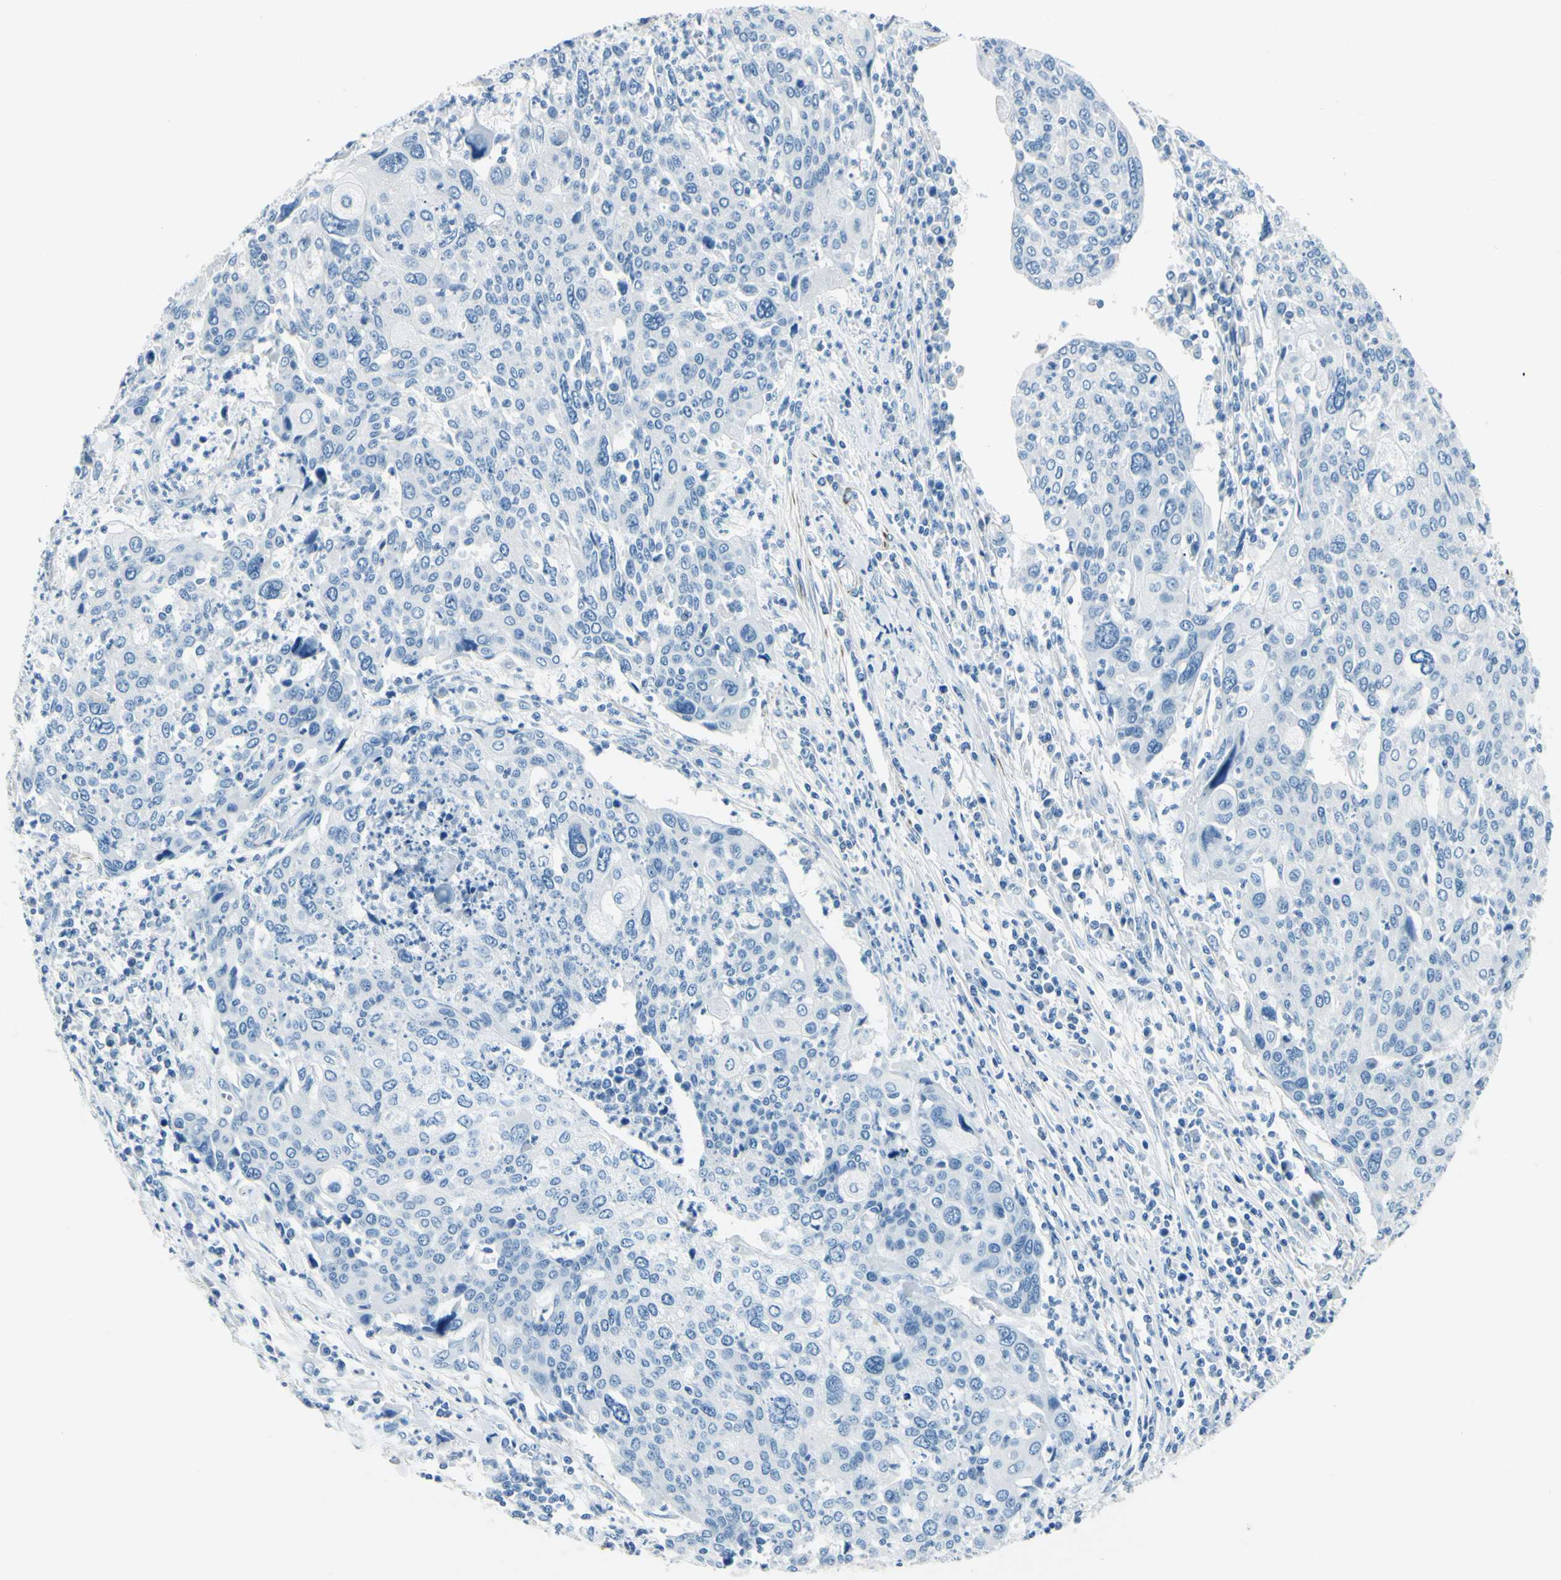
{"staining": {"intensity": "negative", "quantity": "none", "location": "none"}, "tissue": "cervical cancer", "cell_type": "Tumor cells", "image_type": "cancer", "snomed": [{"axis": "morphology", "description": "Squamous cell carcinoma, NOS"}, {"axis": "topography", "description": "Cervix"}], "caption": "Tumor cells are negative for protein expression in human squamous cell carcinoma (cervical).", "gene": "CDH15", "patient": {"sex": "female", "age": 40}}